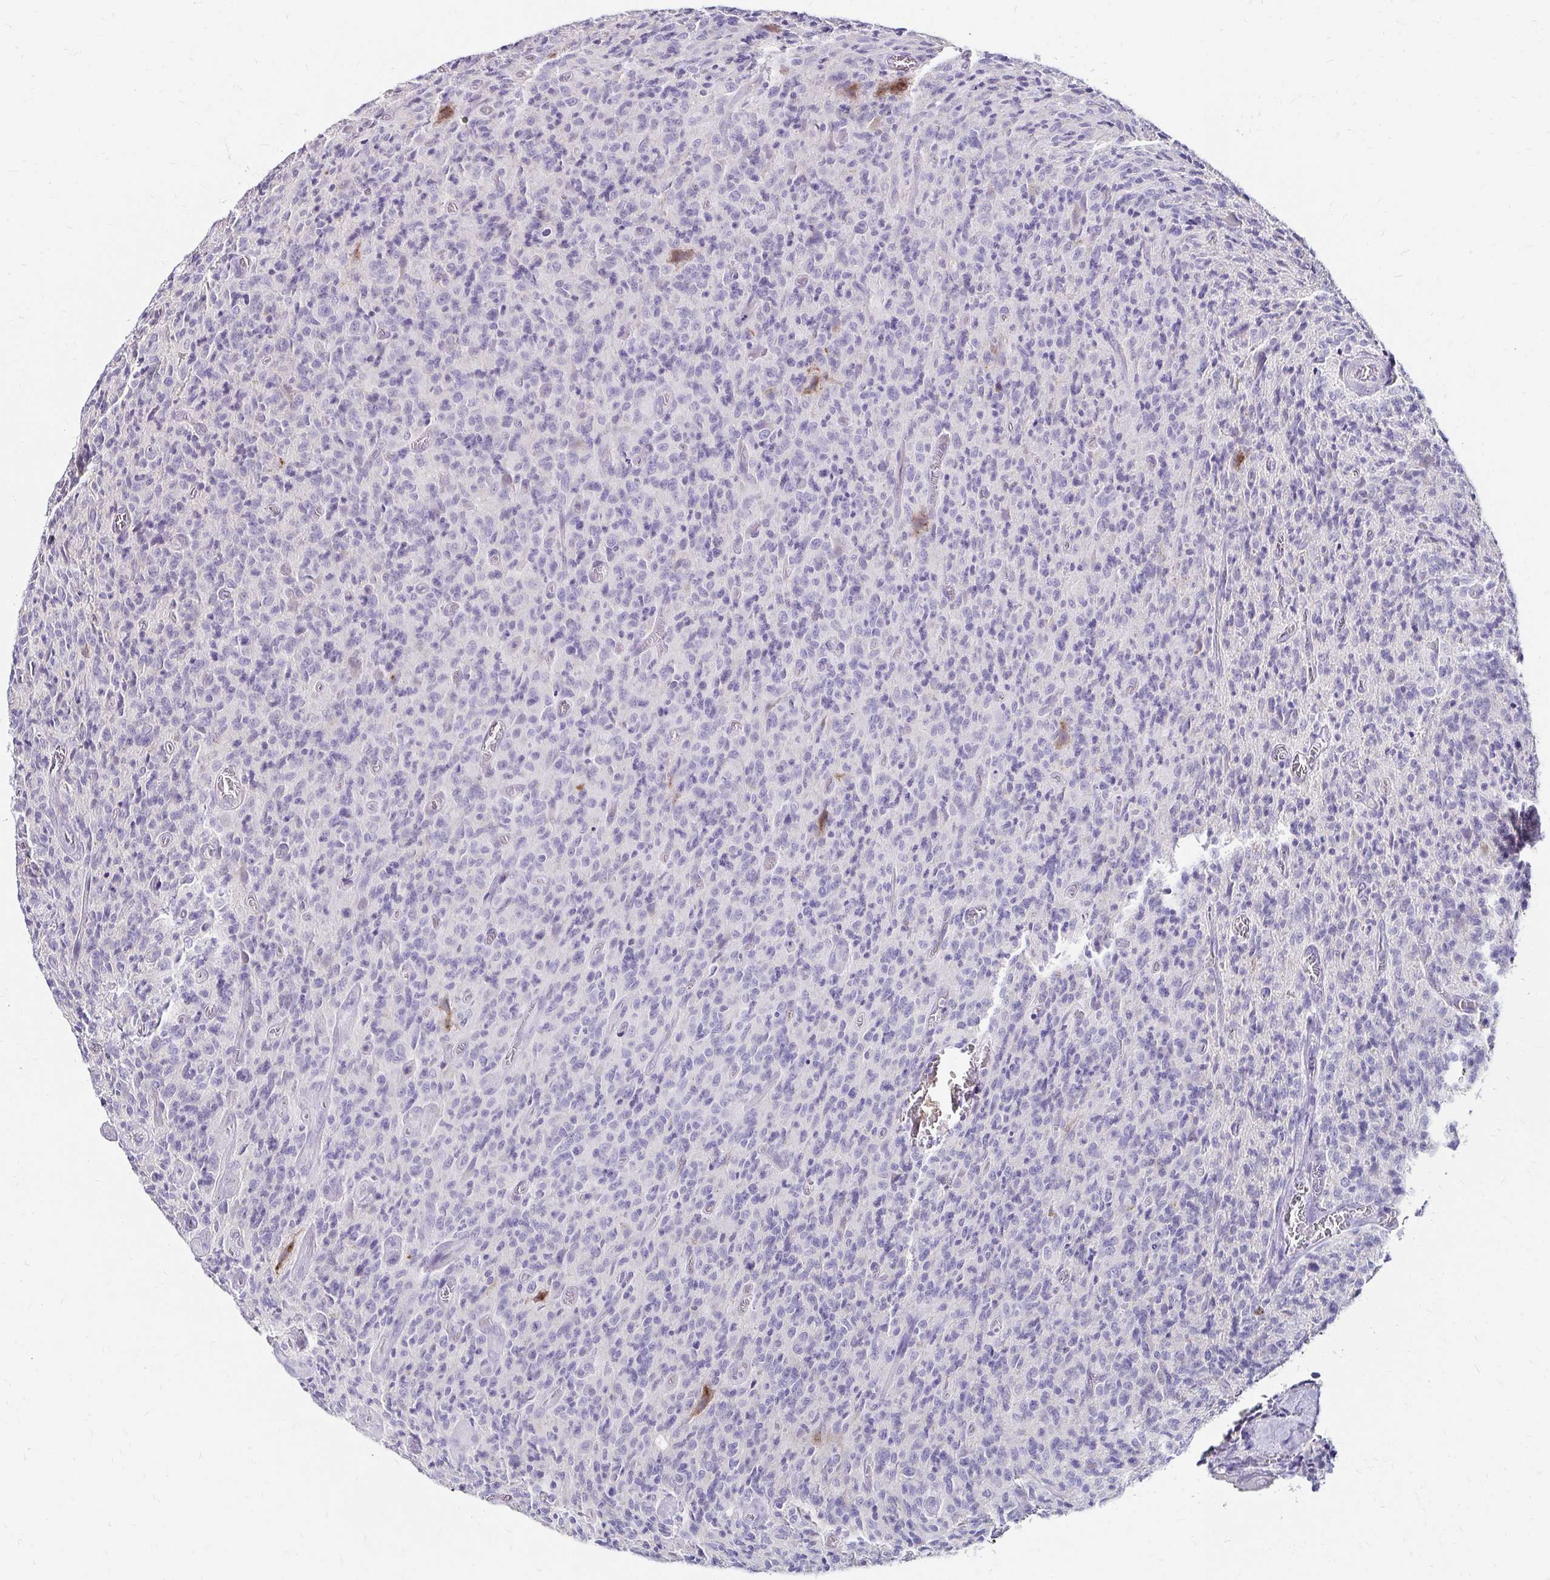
{"staining": {"intensity": "negative", "quantity": "none", "location": "none"}, "tissue": "glioma", "cell_type": "Tumor cells", "image_type": "cancer", "snomed": [{"axis": "morphology", "description": "Glioma, malignant, High grade"}, {"axis": "topography", "description": "Brain"}], "caption": "Immunohistochemistry micrograph of malignant high-grade glioma stained for a protein (brown), which exhibits no staining in tumor cells.", "gene": "SCG3", "patient": {"sex": "male", "age": 76}}